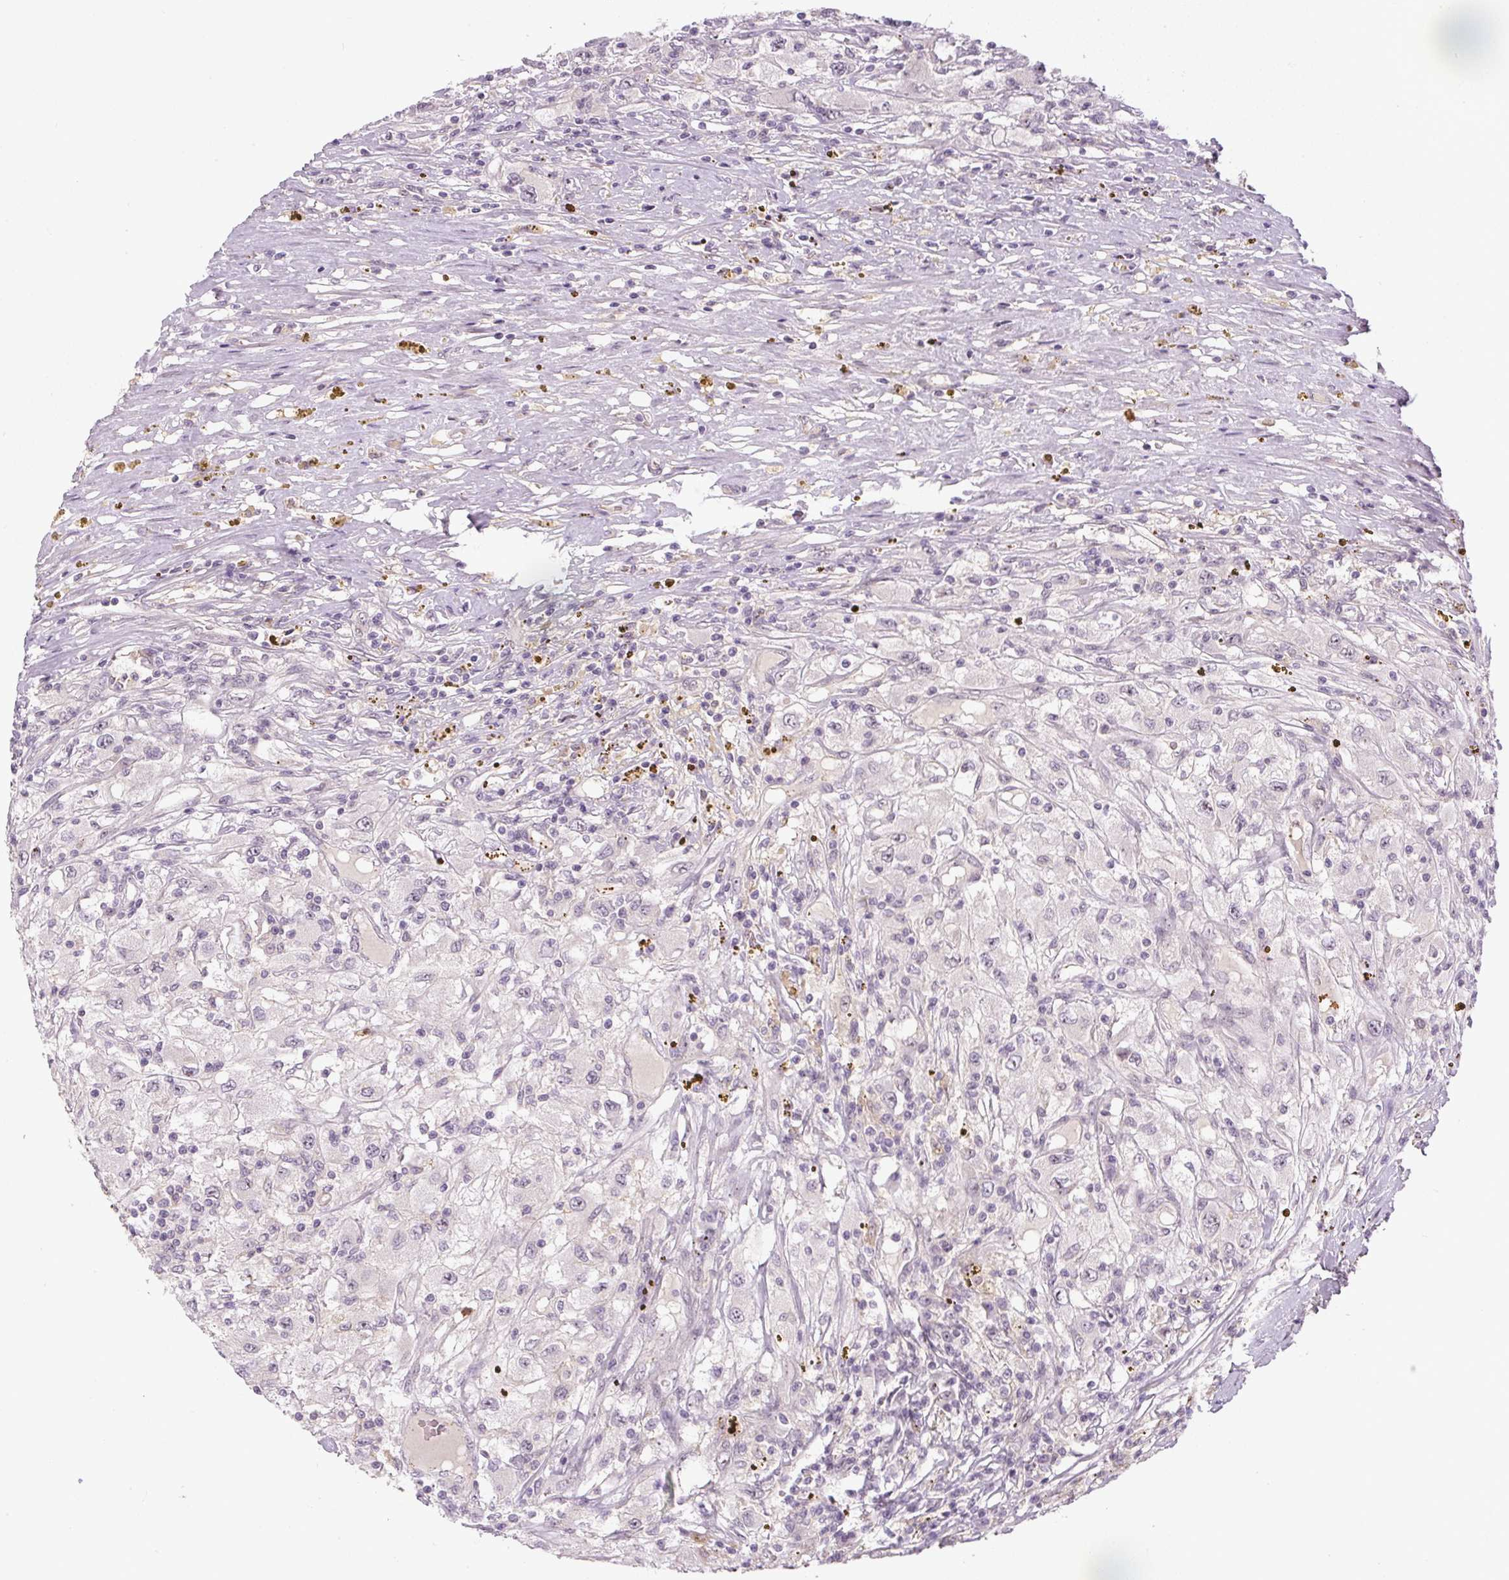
{"staining": {"intensity": "negative", "quantity": "none", "location": "none"}, "tissue": "renal cancer", "cell_type": "Tumor cells", "image_type": "cancer", "snomed": [{"axis": "morphology", "description": "Adenocarcinoma, NOS"}, {"axis": "topography", "description": "Kidney"}], "caption": "A histopathology image of human renal adenocarcinoma is negative for staining in tumor cells.", "gene": "SGF29", "patient": {"sex": "female", "age": 67}}